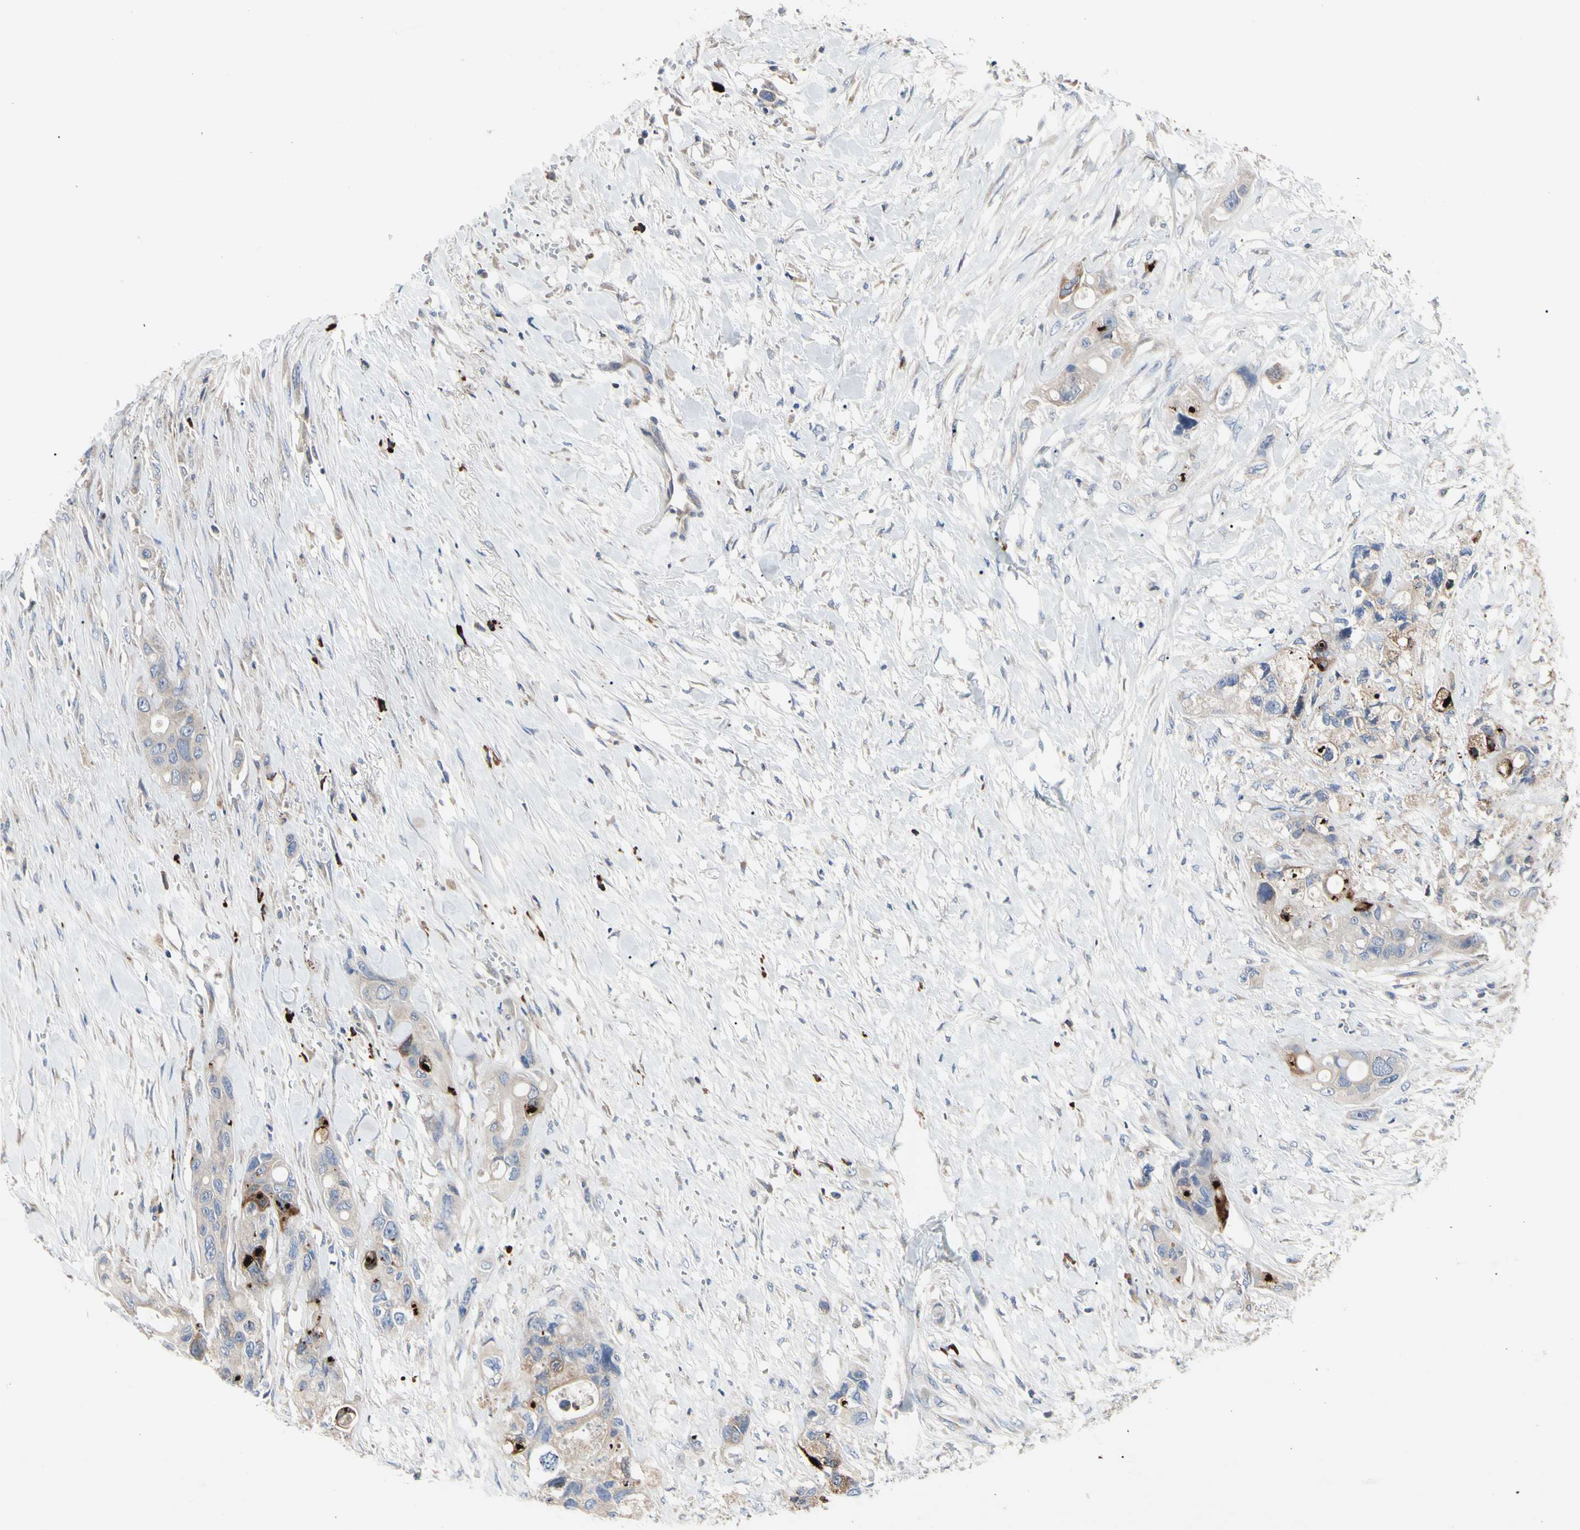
{"staining": {"intensity": "weak", "quantity": ">75%", "location": "cytoplasmic/membranous"}, "tissue": "colorectal cancer", "cell_type": "Tumor cells", "image_type": "cancer", "snomed": [{"axis": "morphology", "description": "Adenocarcinoma, NOS"}, {"axis": "topography", "description": "Colon"}], "caption": "Human colorectal cancer (adenocarcinoma) stained with a protein marker reveals weak staining in tumor cells.", "gene": "MMEL1", "patient": {"sex": "female", "age": 57}}